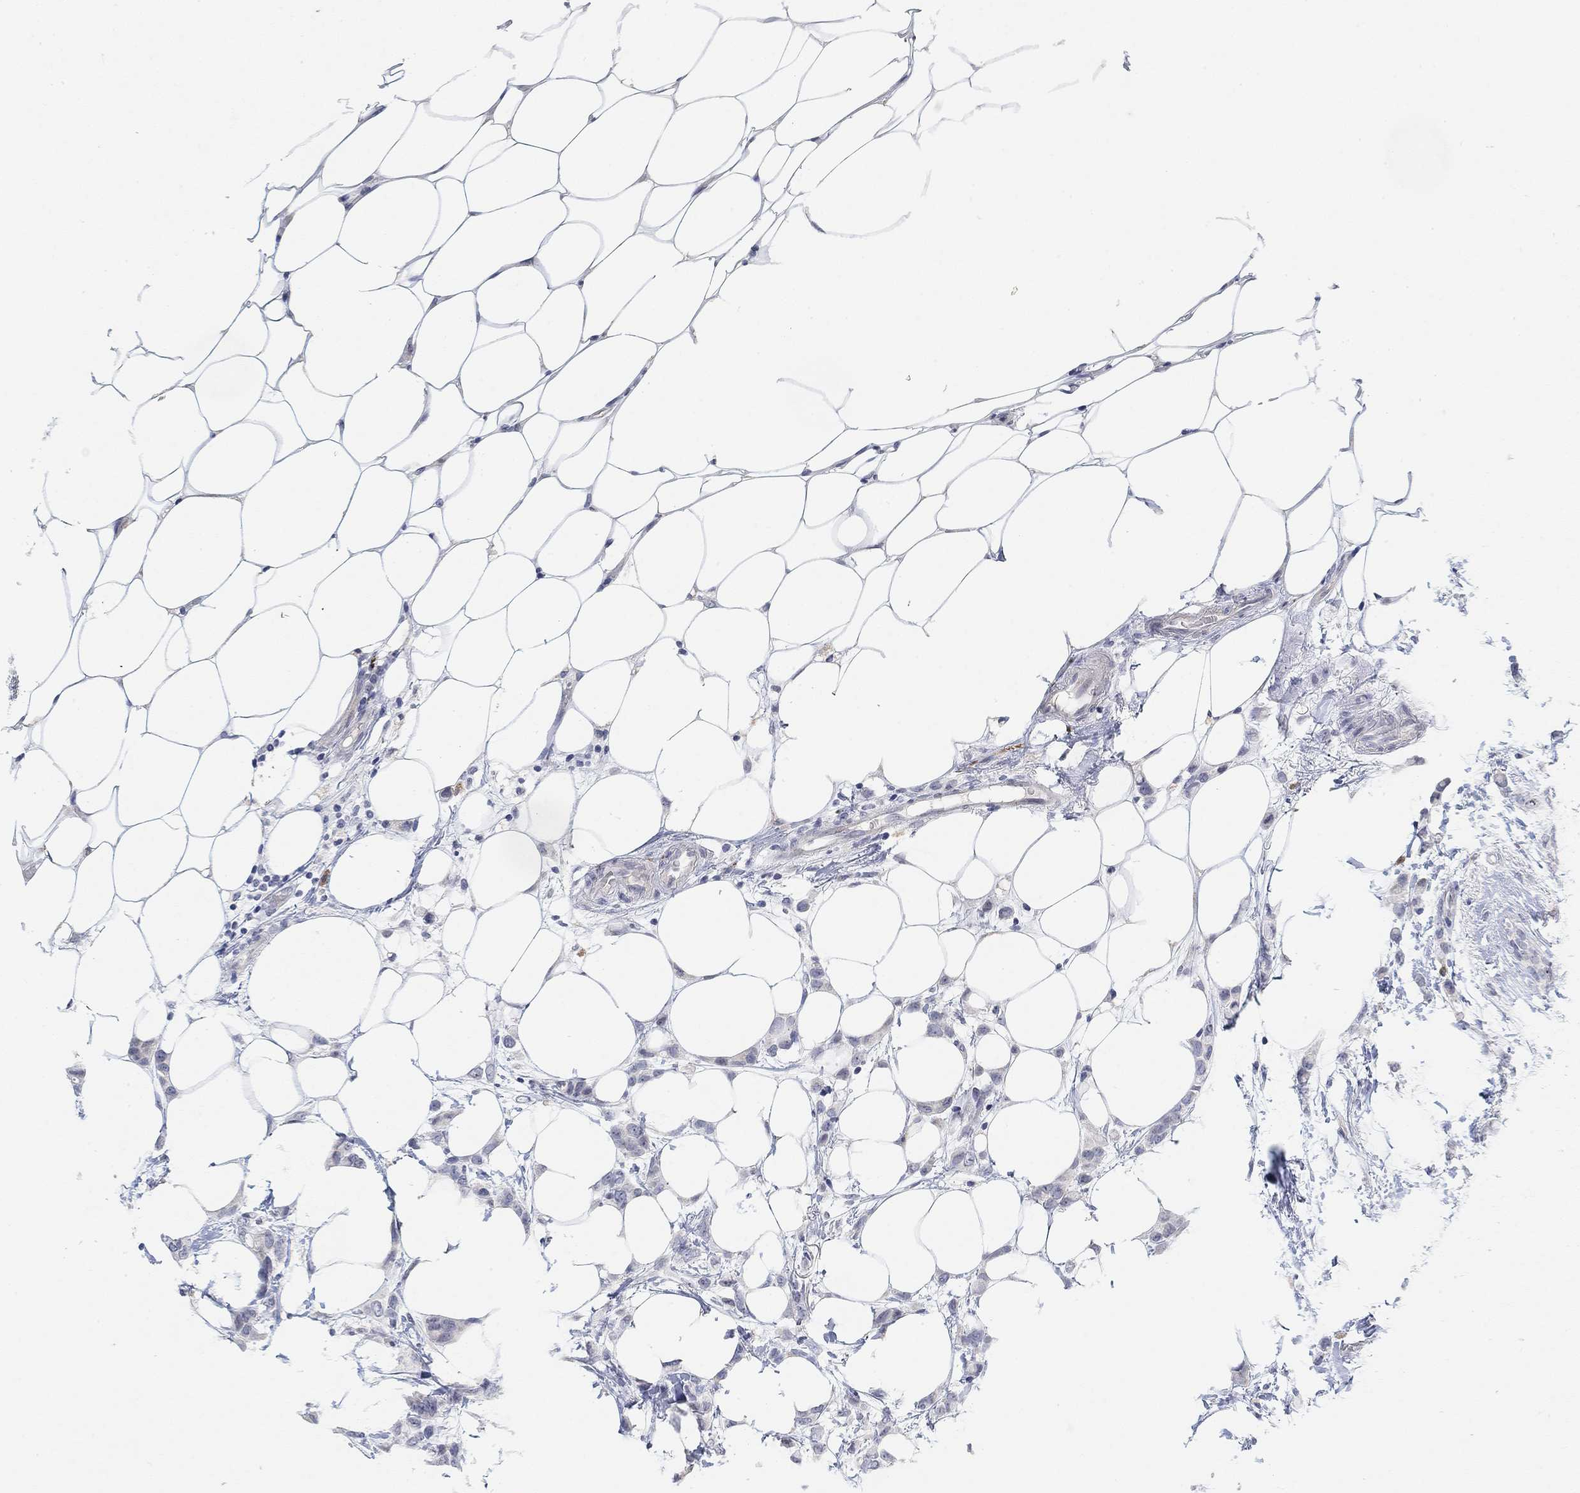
{"staining": {"intensity": "negative", "quantity": "none", "location": "none"}, "tissue": "breast cancer", "cell_type": "Tumor cells", "image_type": "cancer", "snomed": [{"axis": "morphology", "description": "Lobular carcinoma"}, {"axis": "topography", "description": "Breast"}], "caption": "Tumor cells show no significant protein positivity in lobular carcinoma (breast).", "gene": "VAT1L", "patient": {"sex": "female", "age": 66}}